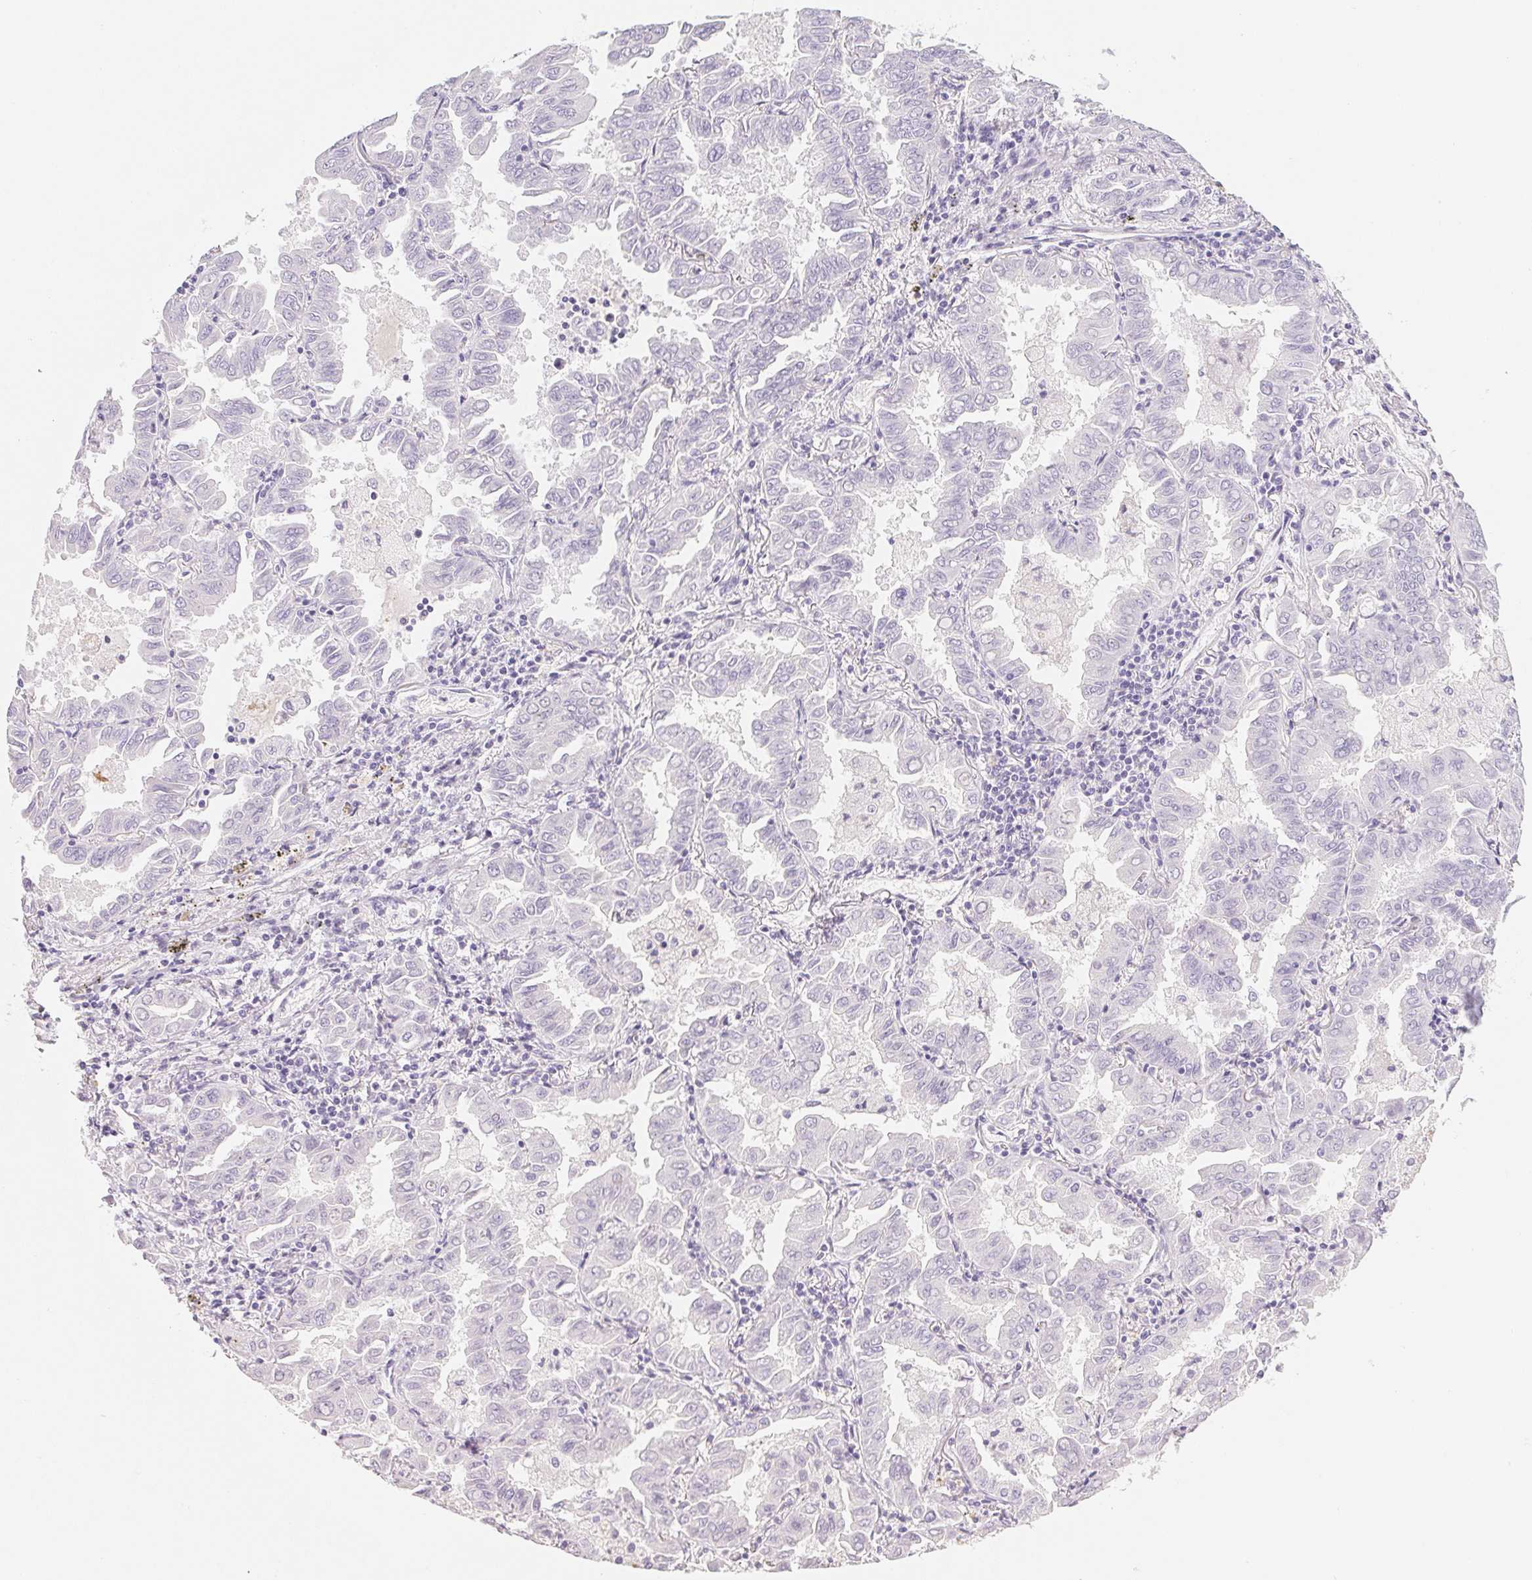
{"staining": {"intensity": "negative", "quantity": "none", "location": "none"}, "tissue": "lung cancer", "cell_type": "Tumor cells", "image_type": "cancer", "snomed": [{"axis": "morphology", "description": "Adenocarcinoma, NOS"}, {"axis": "topography", "description": "Lung"}], "caption": "DAB immunohistochemical staining of human lung cancer (adenocarcinoma) demonstrates no significant positivity in tumor cells.", "gene": "ACP3", "patient": {"sex": "male", "age": 64}}